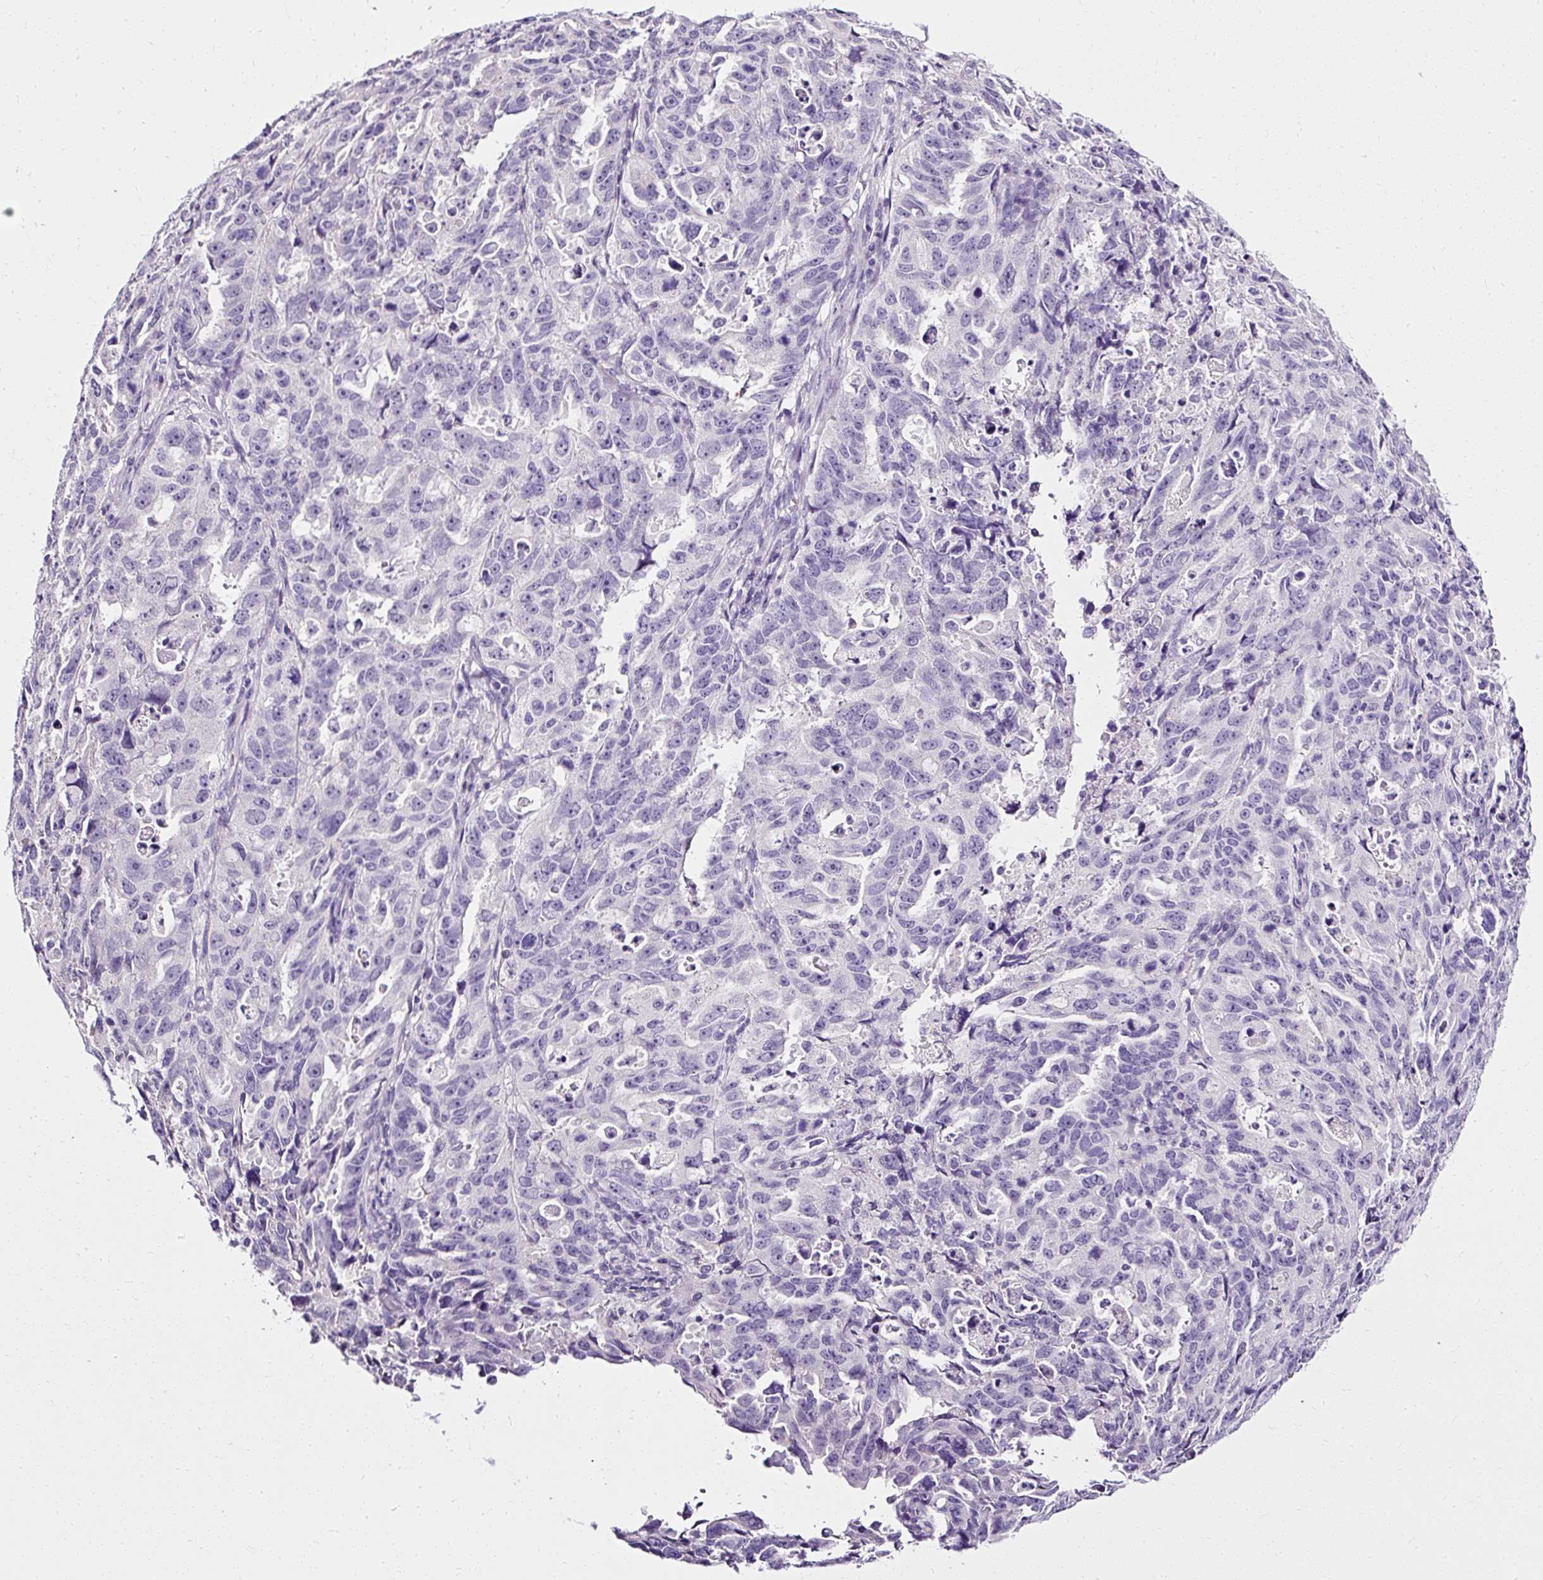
{"staining": {"intensity": "negative", "quantity": "none", "location": "none"}, "tissue": "endometrial cancer", "cell_type": "Tumor cells", "image_type": "cancer", "snomed": [{"axis": "morphology", "description": "Adenocarcinoma, NOS"}, {"axis": "topography", "description": "Endometrium"}], "caption": "Human endometrial cancer stained for a protein using IHC exhibits no staining in tumor cells.", "gene": "ATP2A1", "patient": {"sex": "female", "age": 65}}